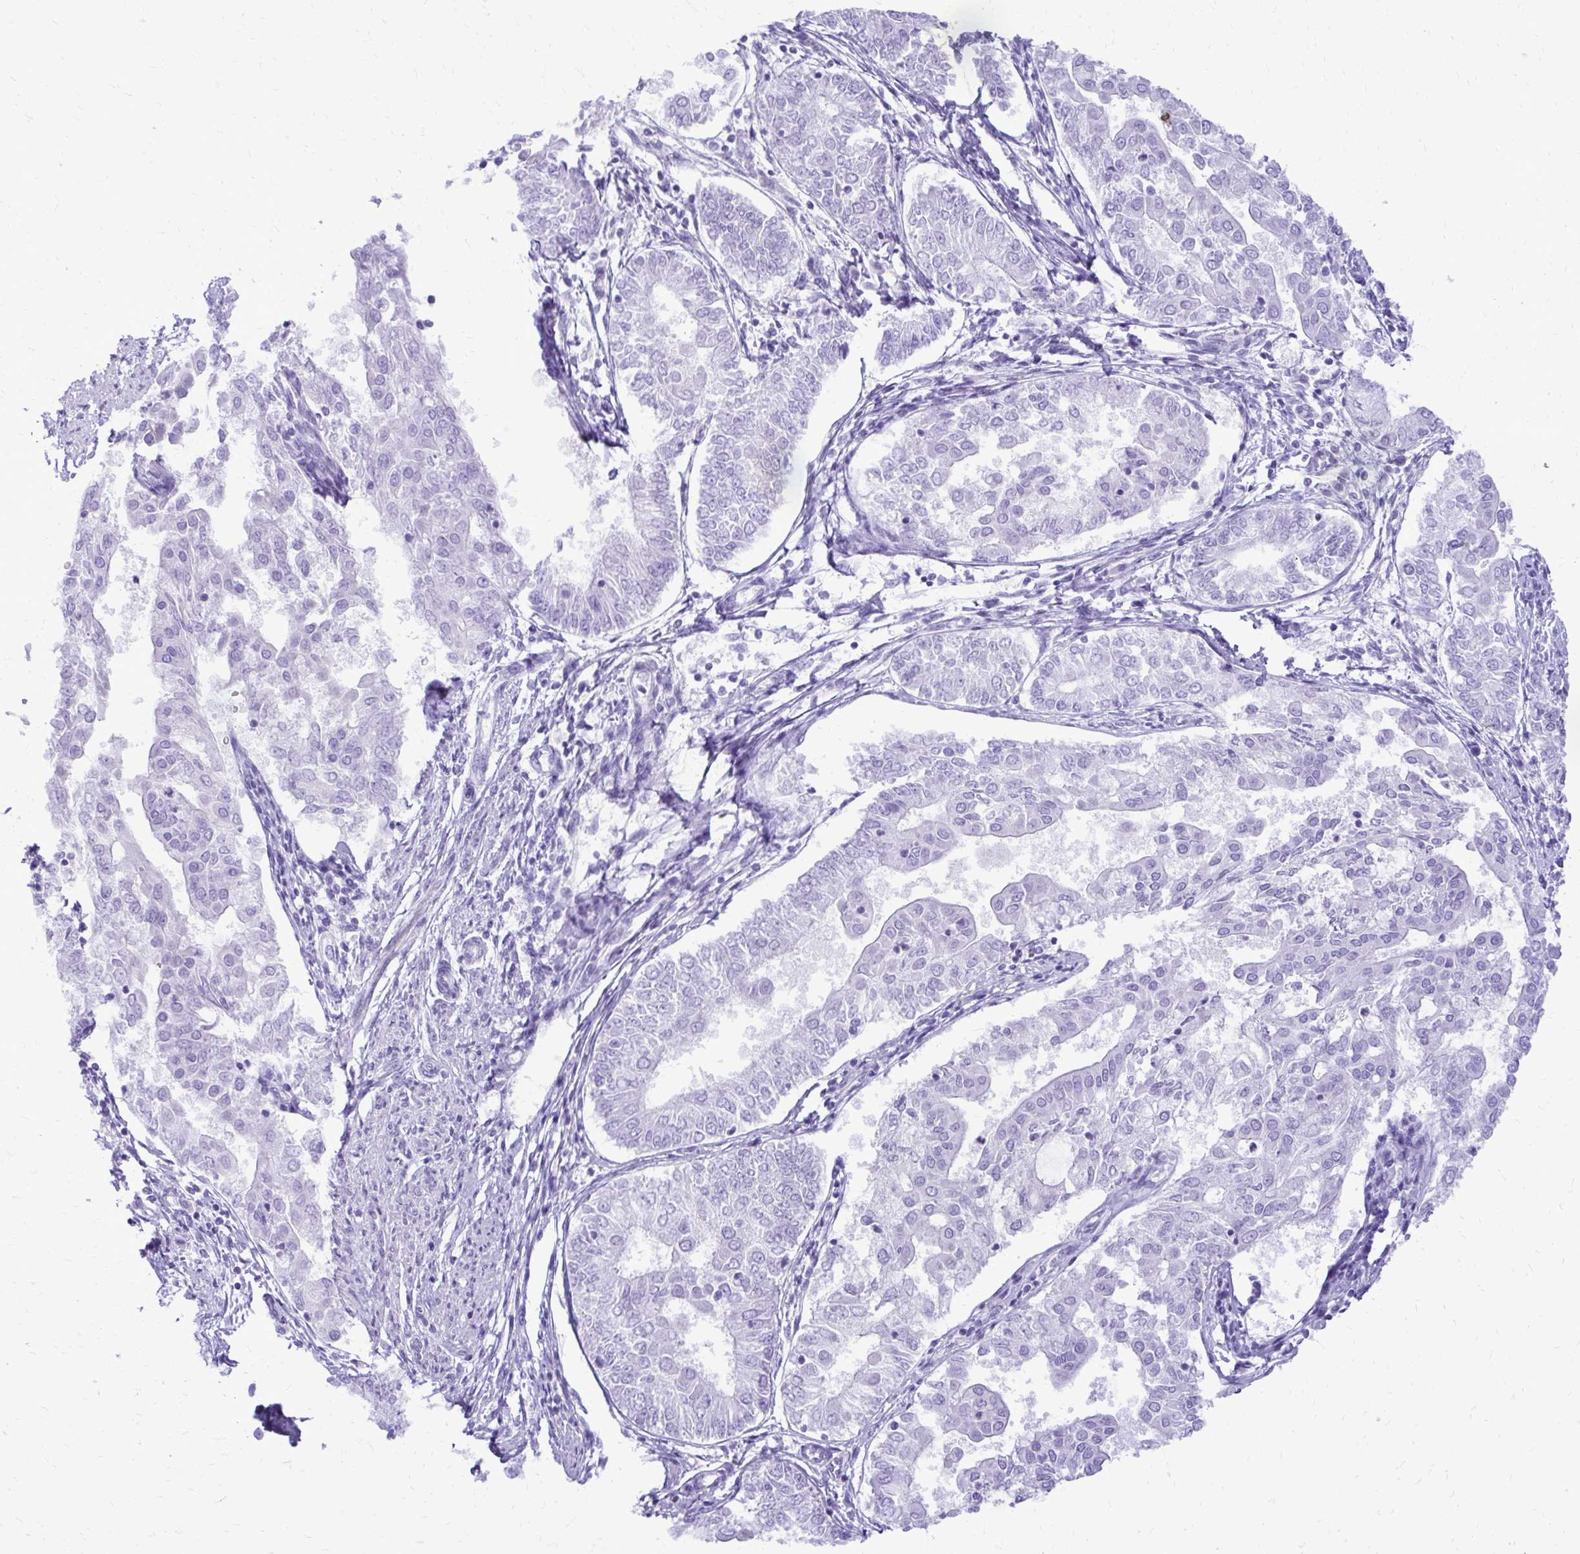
{"staining": {"intensity": "negative", "quantity": "none", "location": "none"}, "tissue": "endometrial cancer", "cell_type": "Tumor cells", "image_type": "cancer", "snomed": [{"axis": "morphology", "description": "Adenocarcinoma, NOS"}, {"axis": "topography", "description": "Endometrium"}], "caption": "Immunohistochemical staining of human endometrial adenocarcinoma exhibits no significant positivity in tumor cells.", "gene": "PELI3", "patient": {"sex": "female", "age": 68}}